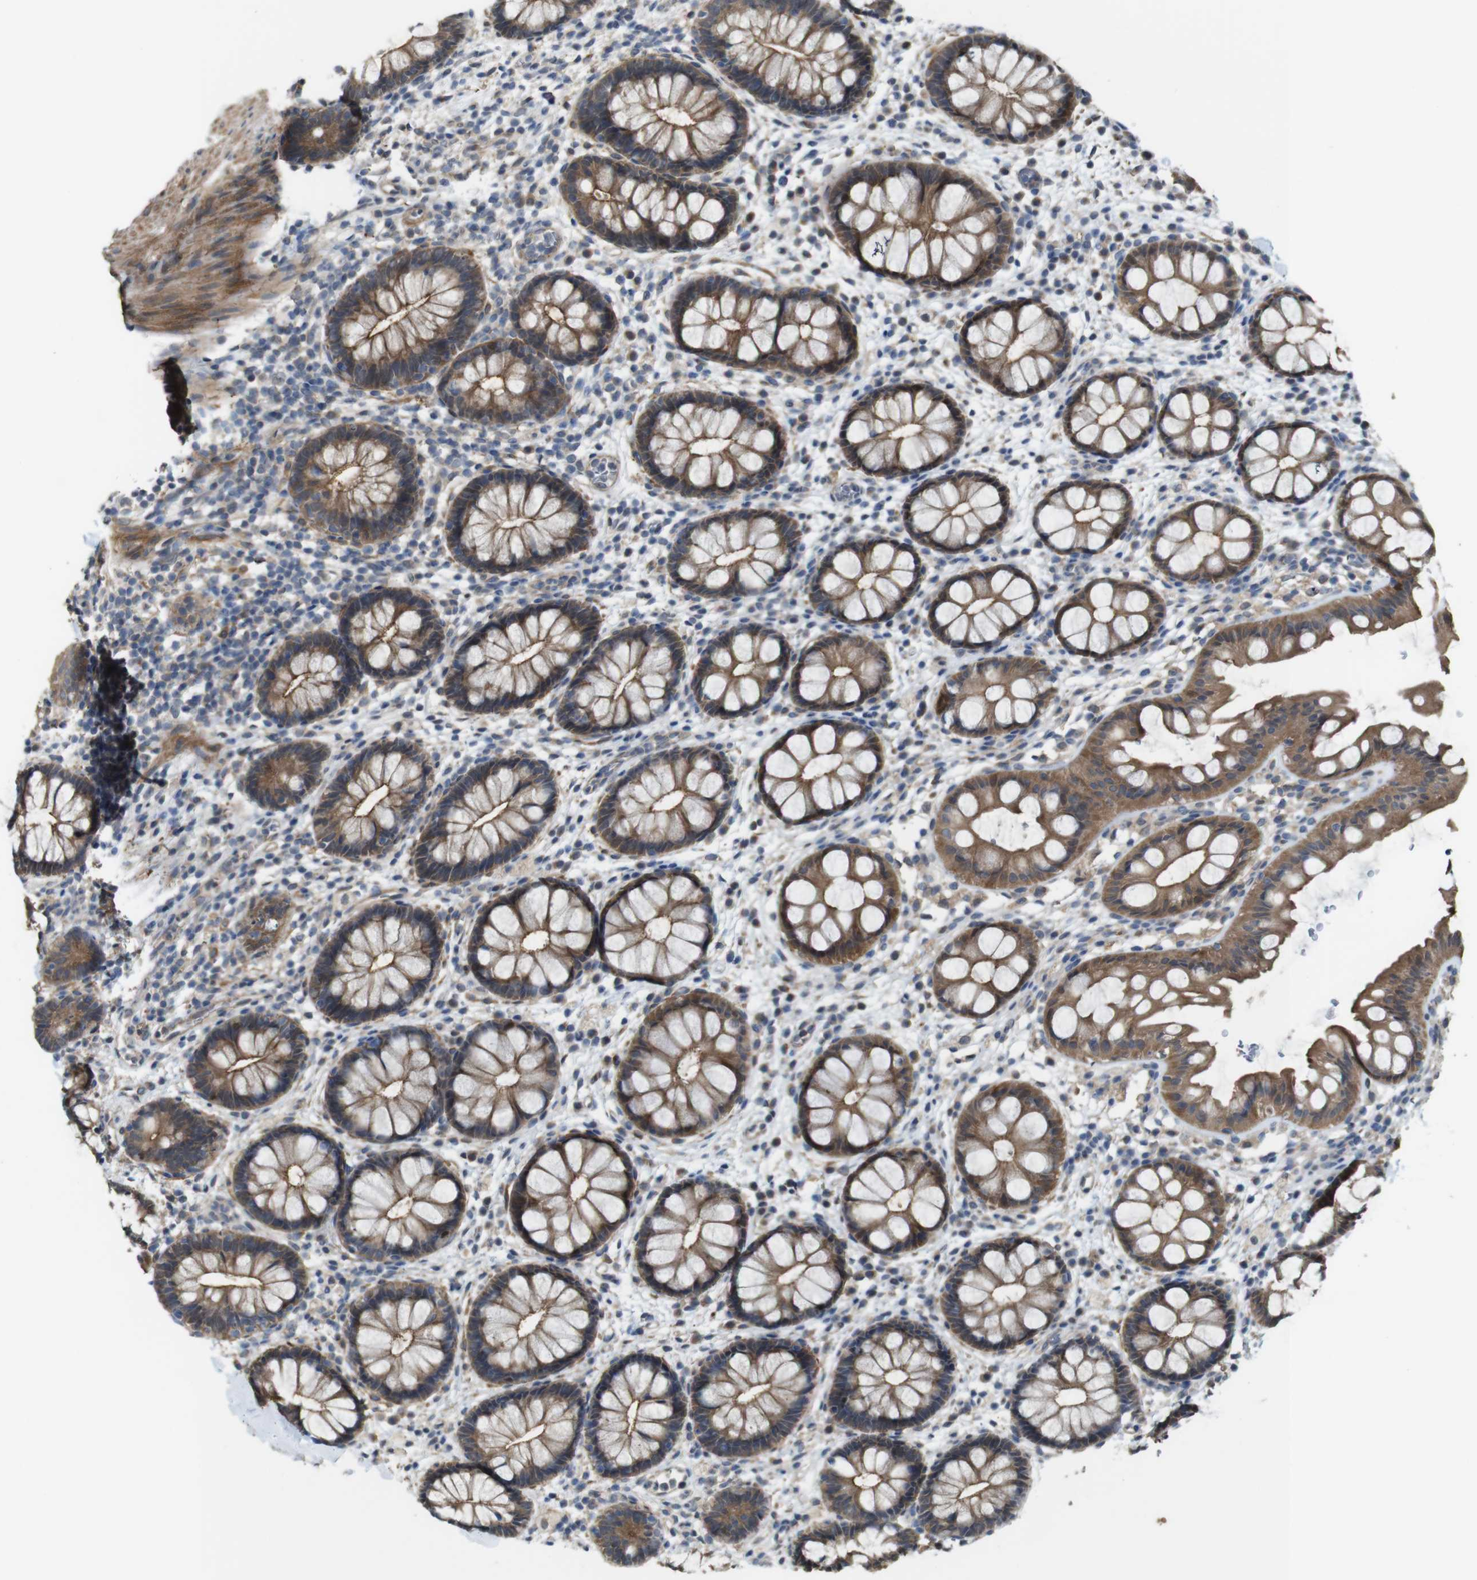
{"staining": {"intensity": "moderate", "quantity": ">75%", "location": "cytoplasmic/membranous"}, "tissue": "rectum", "cell_type": "Glandular cells", "image_type": "normal", "snomed": [{"axis": "morphology", "description": "Normal tissue, NOS"}, {"axis": "topography", "description": "Rectum"}], "caption": "A high-resolution image shows immunohistochemistry staining of normal rectum, which shows moderate cytoplasmic/membranous staining in about >75% of glandular cells. (Brightfield microscopy of DAB IHC at high magnification).", "gene": "CDC34", "patient": {"sex": "female", "age": 24}}